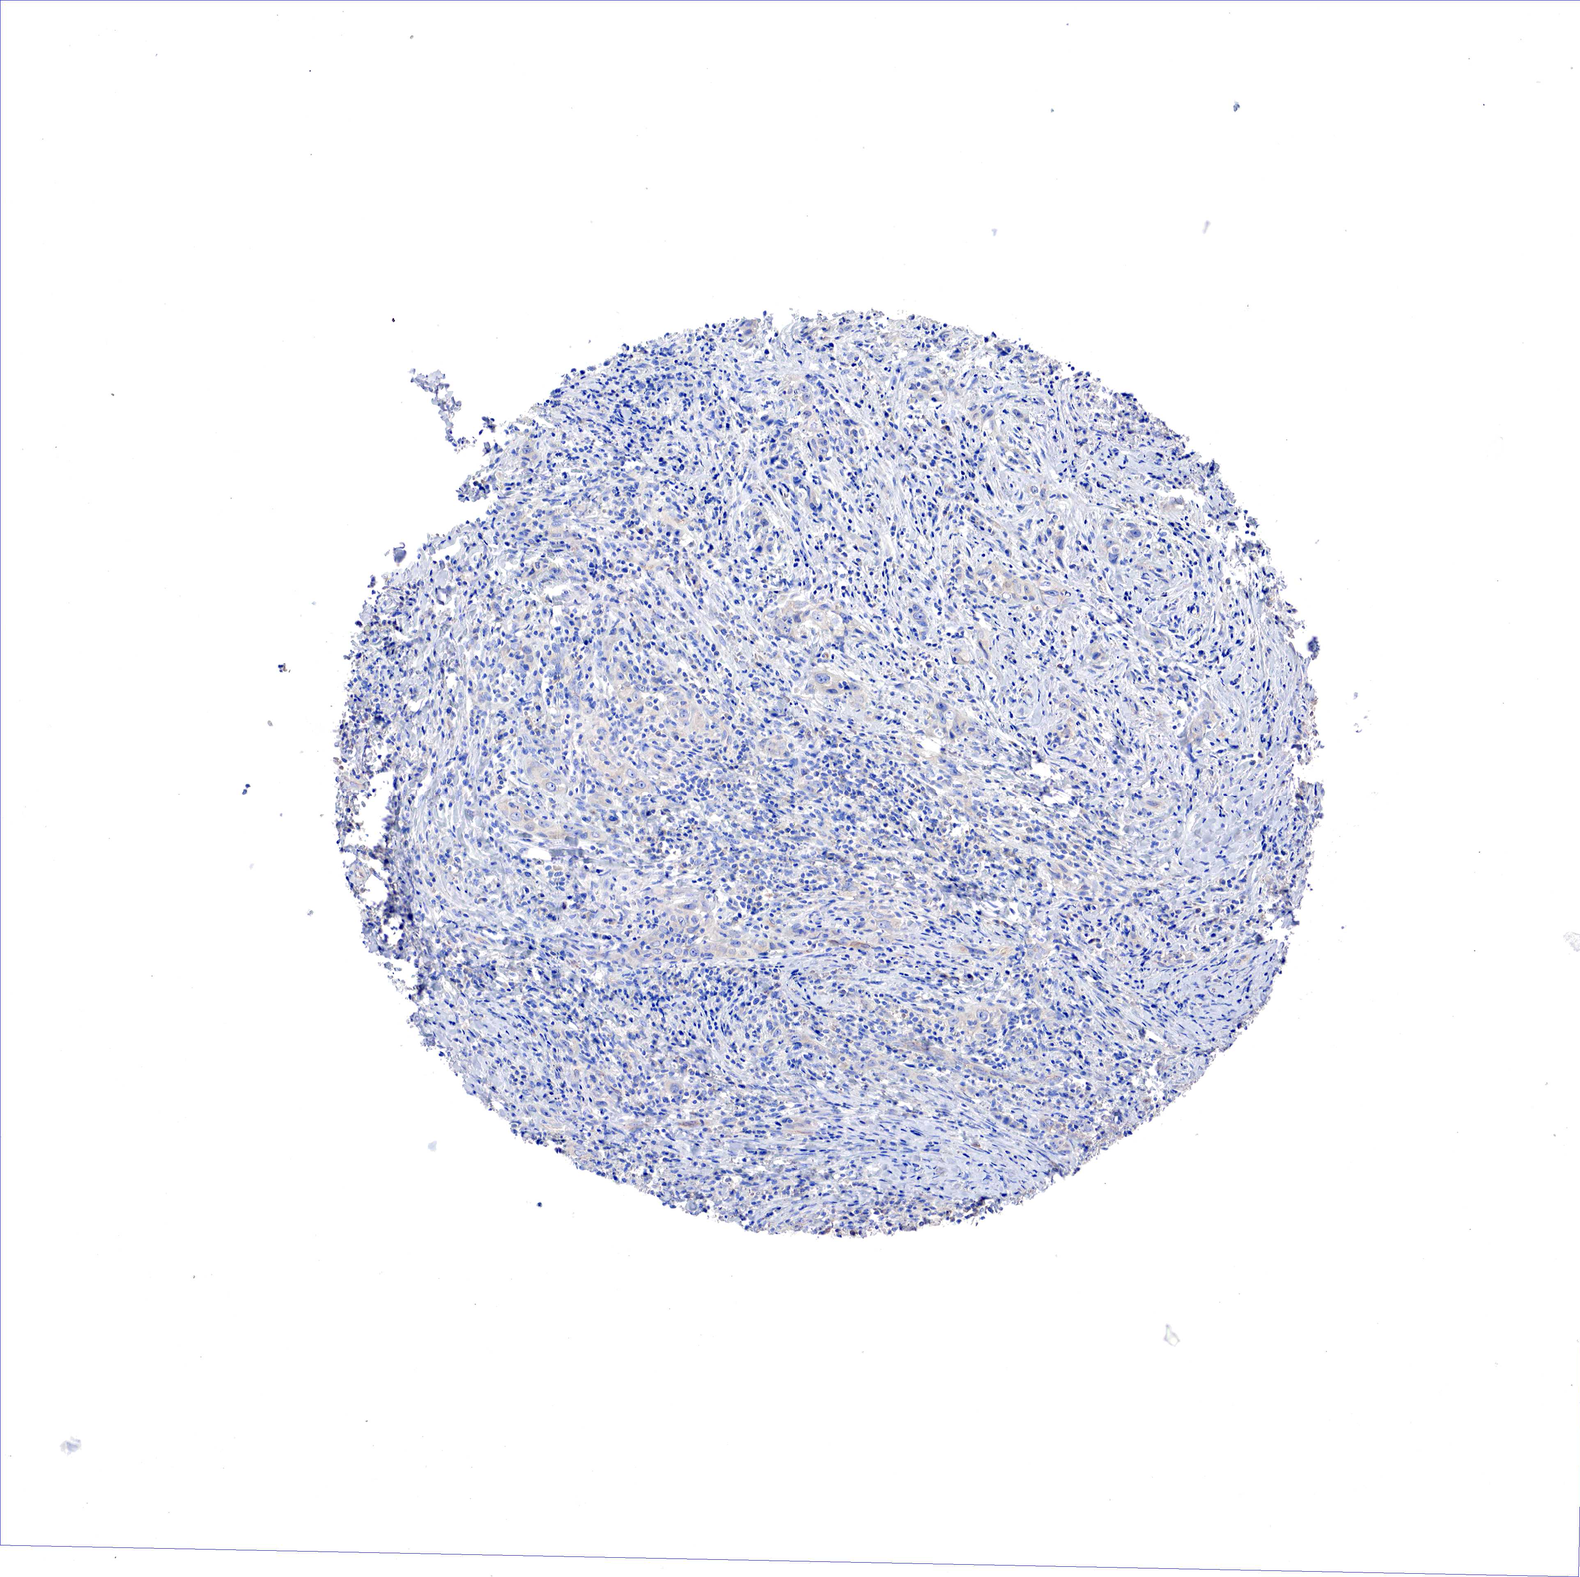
{"staining": {"intensity": "weak", "quantity": "<25%", "location": "cytoplasmic/membranous"}, "tissue": "head and neck cancer", "cell_type": "Tumor cells", "image_type": "cancer", "snomed": [{"axis": "morphology", "description": "Squamous cell carcinoma, NOS"}, {"axis": "topography", "description": "Oral tissue"}, {"axis": "topography", "description": "Head-Neck"}], "caption": "Tumor cells show no significant protein staining in squamous cell carcinoma (head and neck).", "gene": "RDX", "patient": {"sex": "female", "age": 82}}